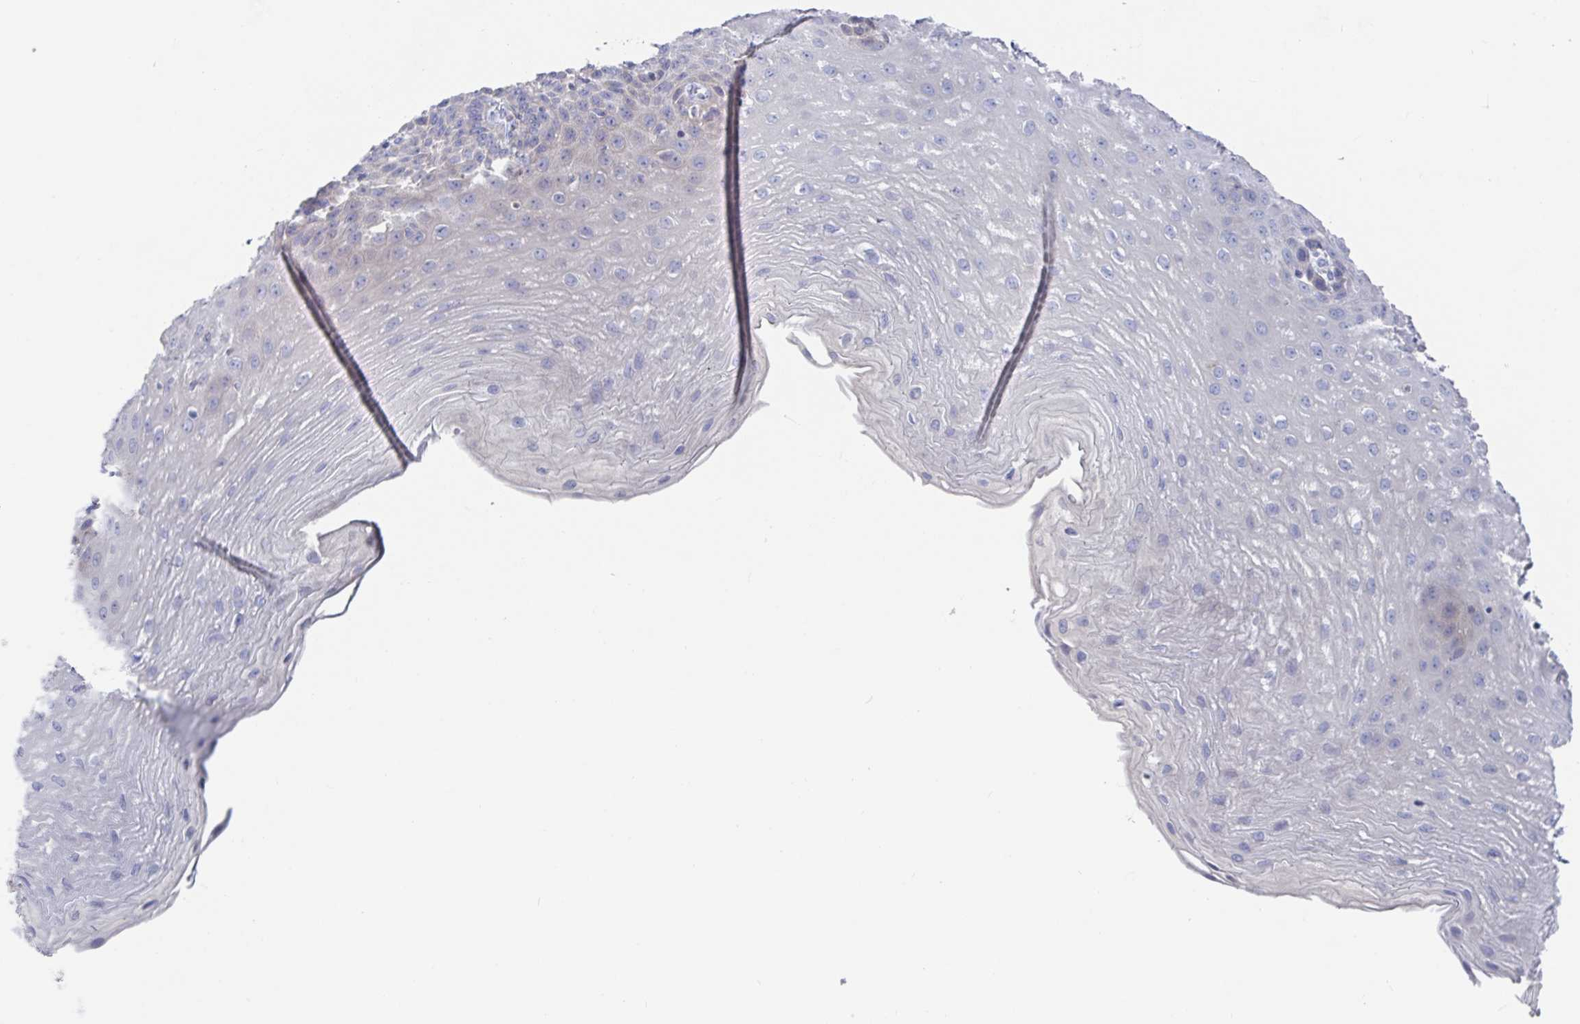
{"staining": {"intensity": "negative", "quantity": "none", "location": "none"}, "tissue": "esophagus", "cell_type": "Squamous epithelial cells", "image_type": "normal", "snomed": [{"axis": "morphology", "description": "Normal tissue, NOS"}, {"axis": "topography", "description": "Esophagus"}], "caption": "Immunohistochemistry (IHC) micrograph of unremarkable esophagus: human esophagus stained with DAB (3,3'-diaminobenzidine) exhibits no significant protein expression in squamous epithelial cells. The staining was performed using DAB to visualize the protein expression in brown, while the nuclei were stained in blue with hematoxylin (Magnification: 20x).", "gene": "GPR148", "patient": {"sex": "female", "age": 81}}